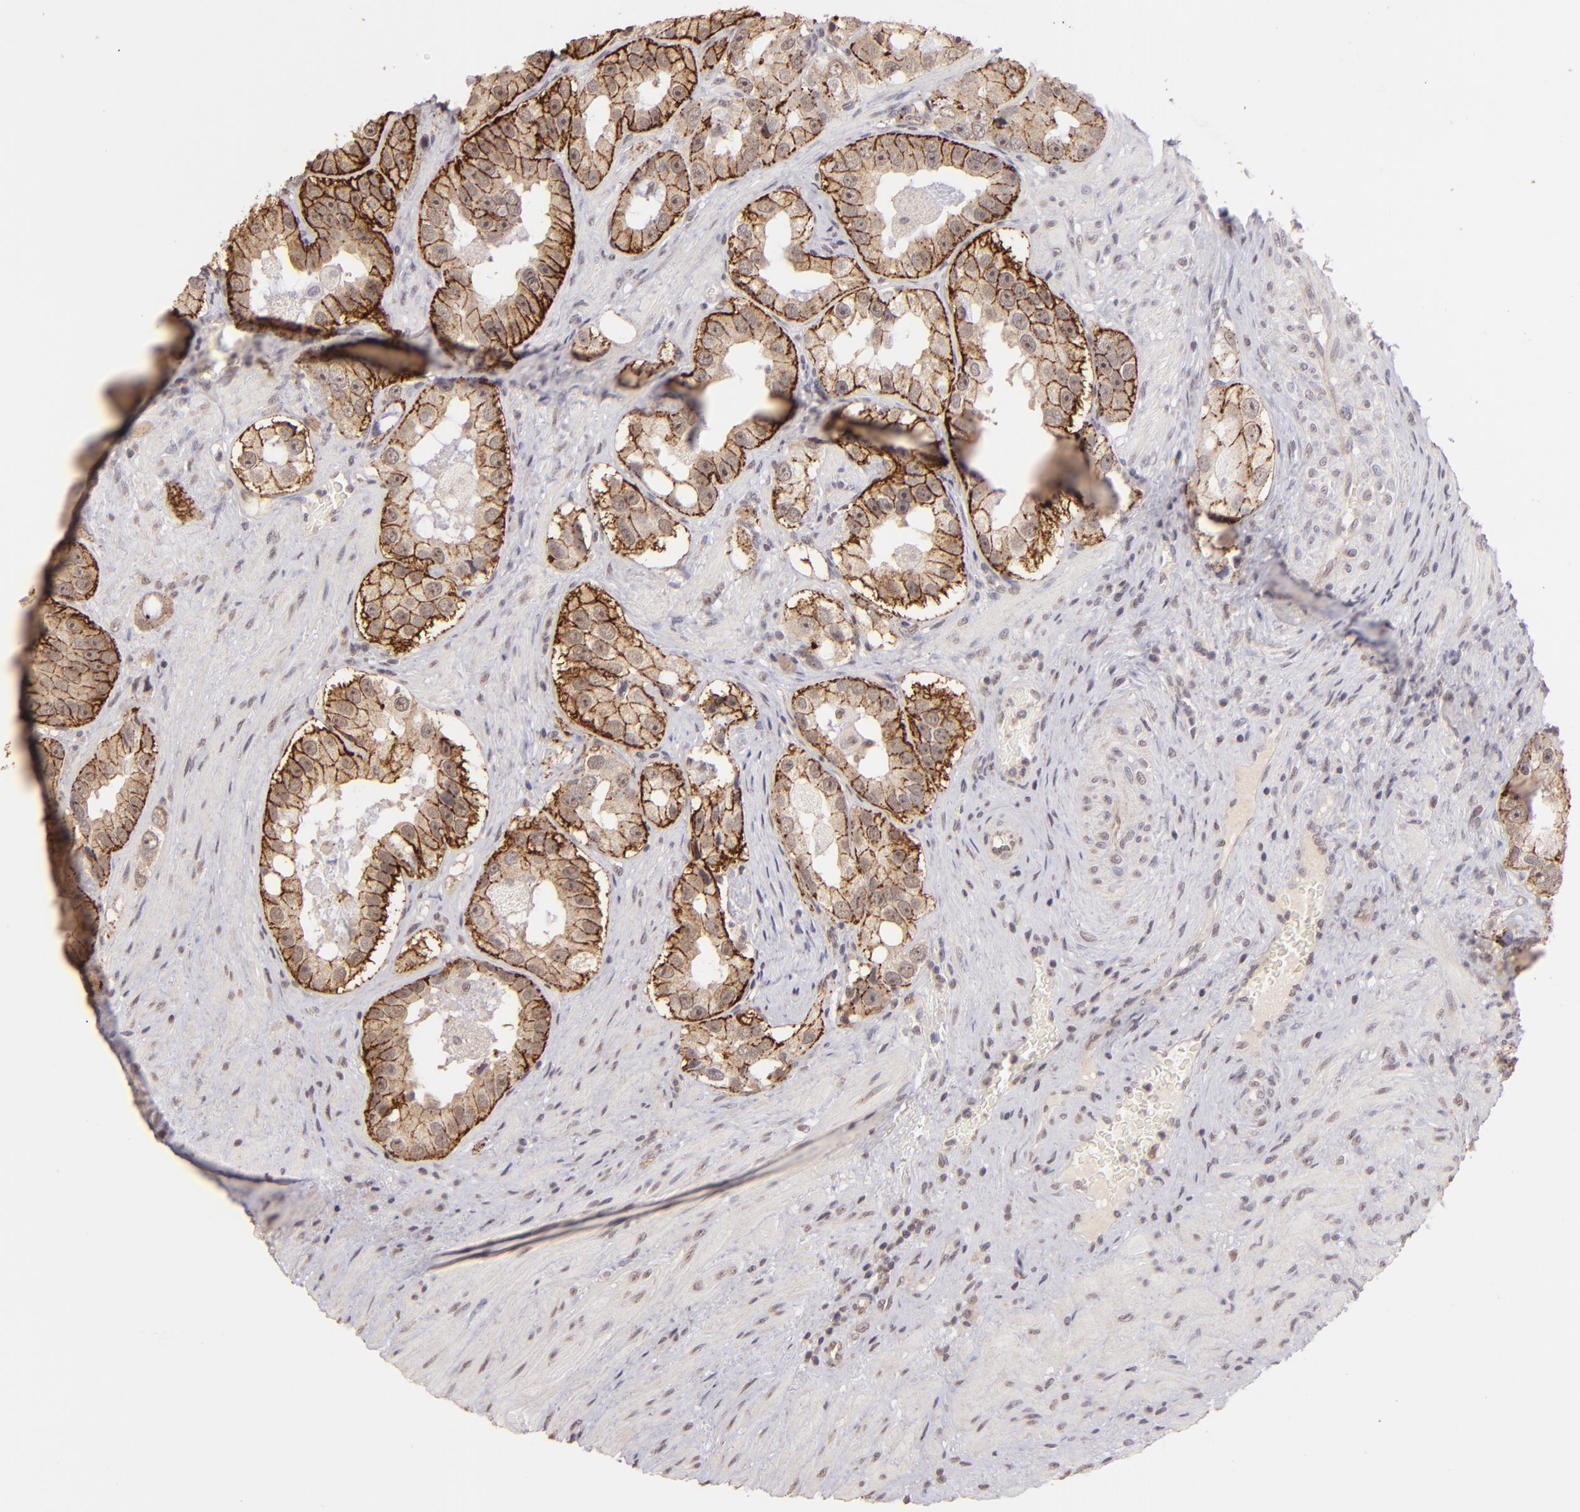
{"staining": {"intensity": "moderate", "quantity": ">75%", "location": "cytoplasmic/membranous"}, "tissue": "prostate cancer", "cell_type": "Tumor cells", "image_type": "cancer", "snomed": [{"axis": "morphology", "description": "Adenocarcinoma, High grade"}, {"axis": "topography", "description": "Prostate"}], "caption": "Immunohistochemistry of prostate cancer shows medium levels of moderate cytoplasmic/membranous staining in approximately >75% of tumor cells. (brown staining indicates protein expression, while blue staining denotes nuclei).", "gene": "CLDN1", "patient": {"sex": "male", "age": 63}}